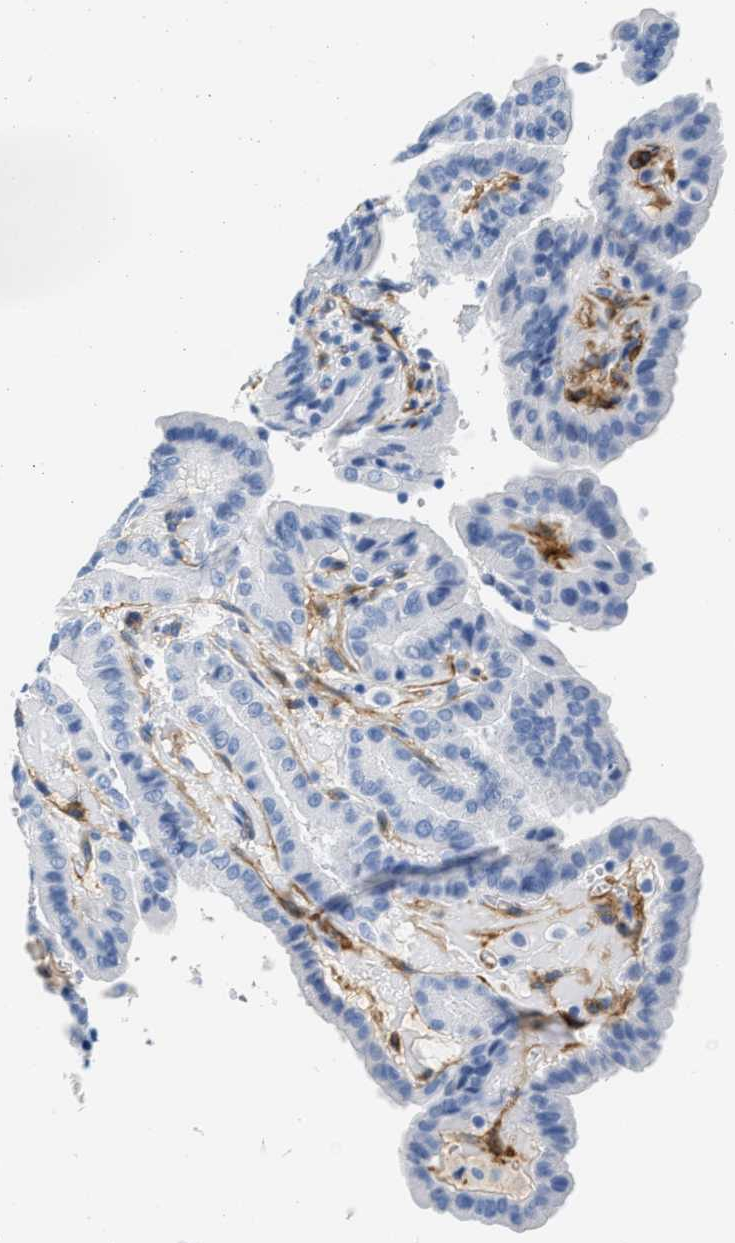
{"staining": {"intensity": "negative", "quantity": "none", "location": "none"}, "tissue": "thyroid cancer", "cell_type": "Tumor cells", "image_type": "cancer", "snomed": [{"axis": "morphology", "description": "Papillary adenocarcinoma, NOS"}, {"axis": "topography", "description": "Thyroid gland"}], "caption": "A high-resolution image shows immunohistochemistry (IHC) staining of thyroid cancer (papillary adenocarcinoma), which reveals no significant expression in tumor cells.", "gene": "PDGFRB", "patient": {"sex": "male", "age": 33}}